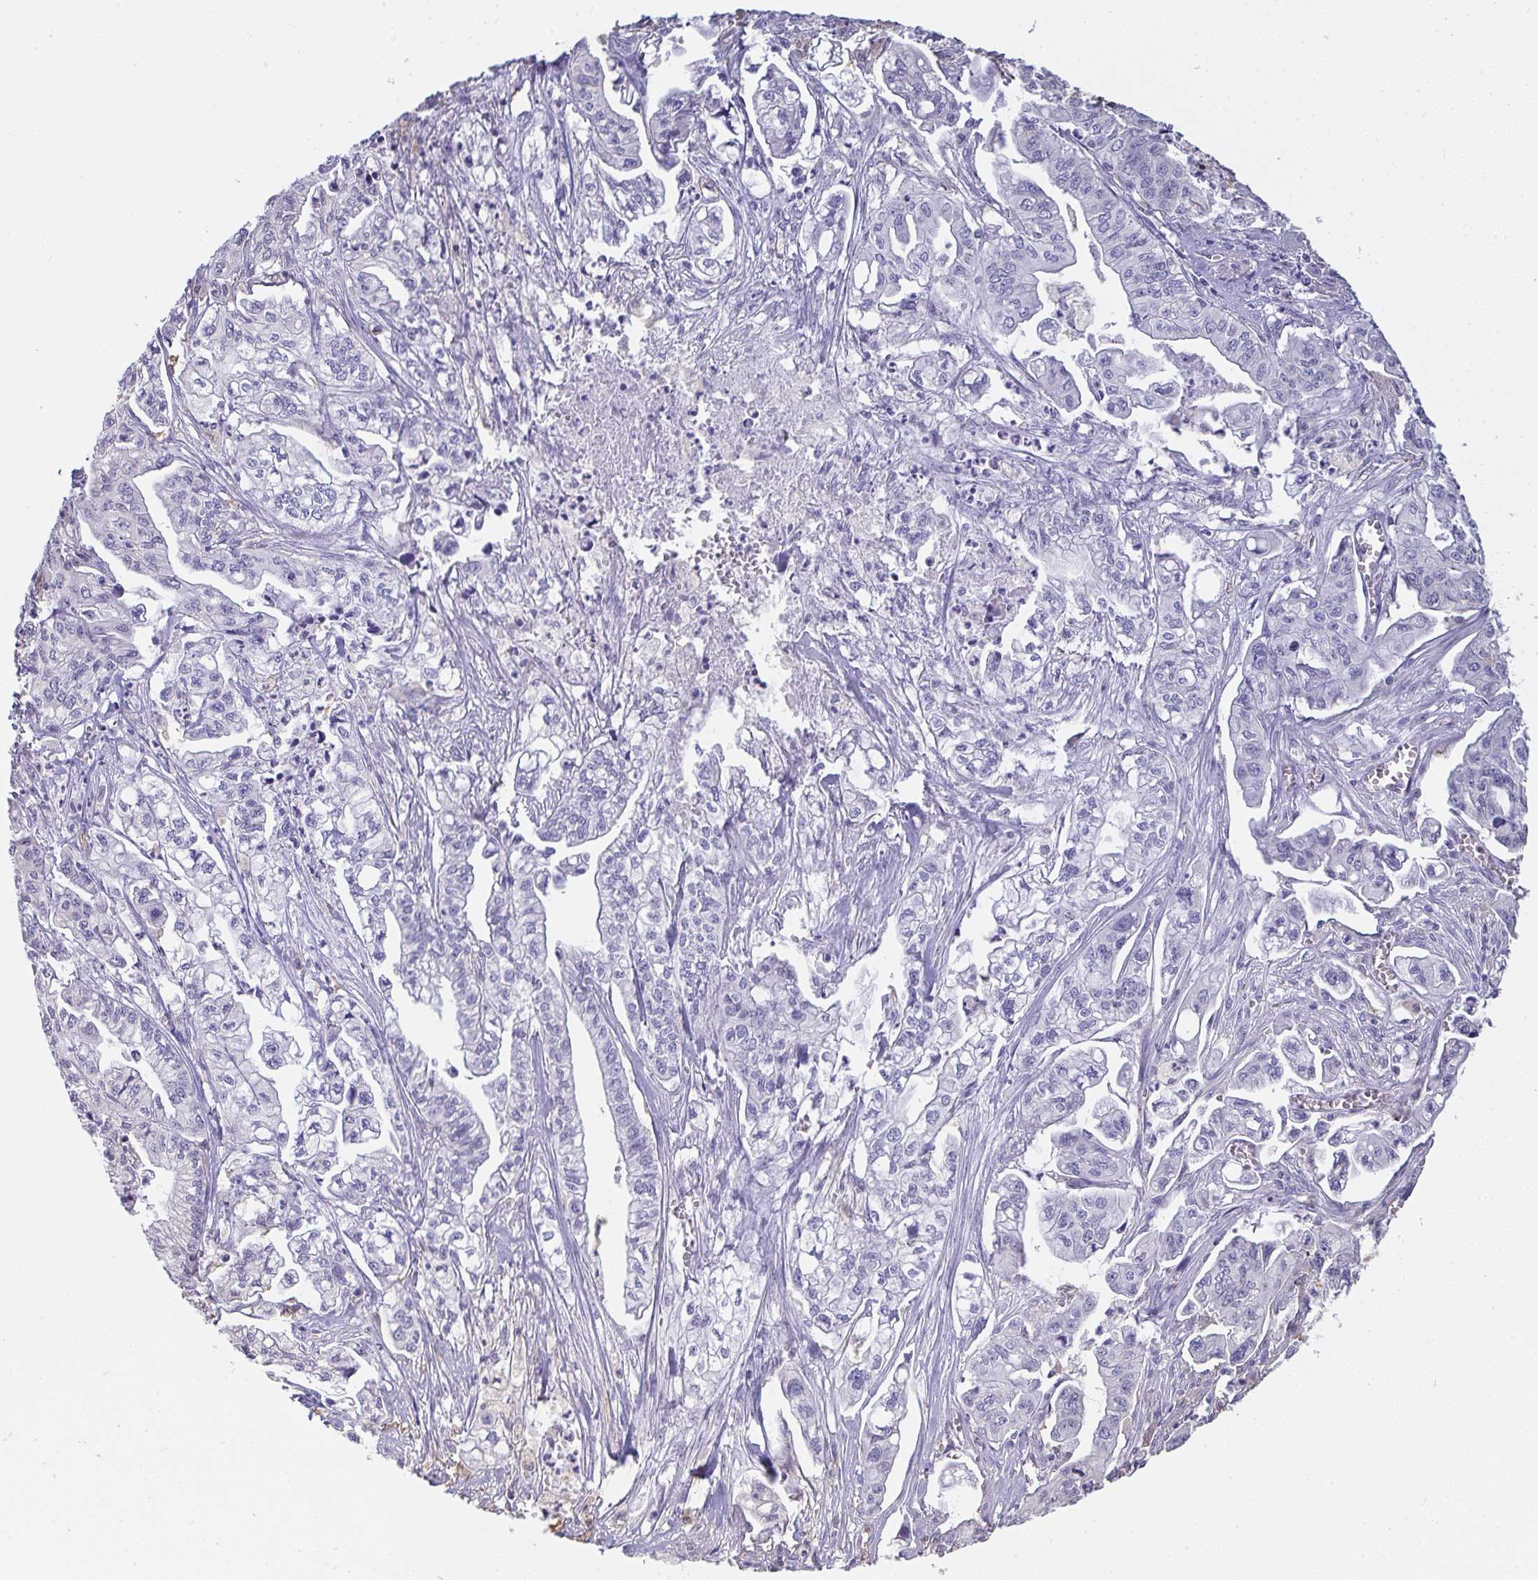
{"staining": {"intensity": "negative", "quantity": "none", "location": "none"}, "tissue": "pancreatic cancer", "cell_type": "Tumor cells", "image_type": "cancer", "snomed": [{"axis": "morphology", "description": "Adenocarcinoma, NOS"}, {"axis": "topography", "description": "Pancreas"}], "caption": "High power microscopy micrograph of an immunohistochemistry (IHC) micrograph of pancreatic cancer, revealing no significant staining in tumor cells.", "gene": "SAP30", "patient": {"sex": "male", "age": 68}}